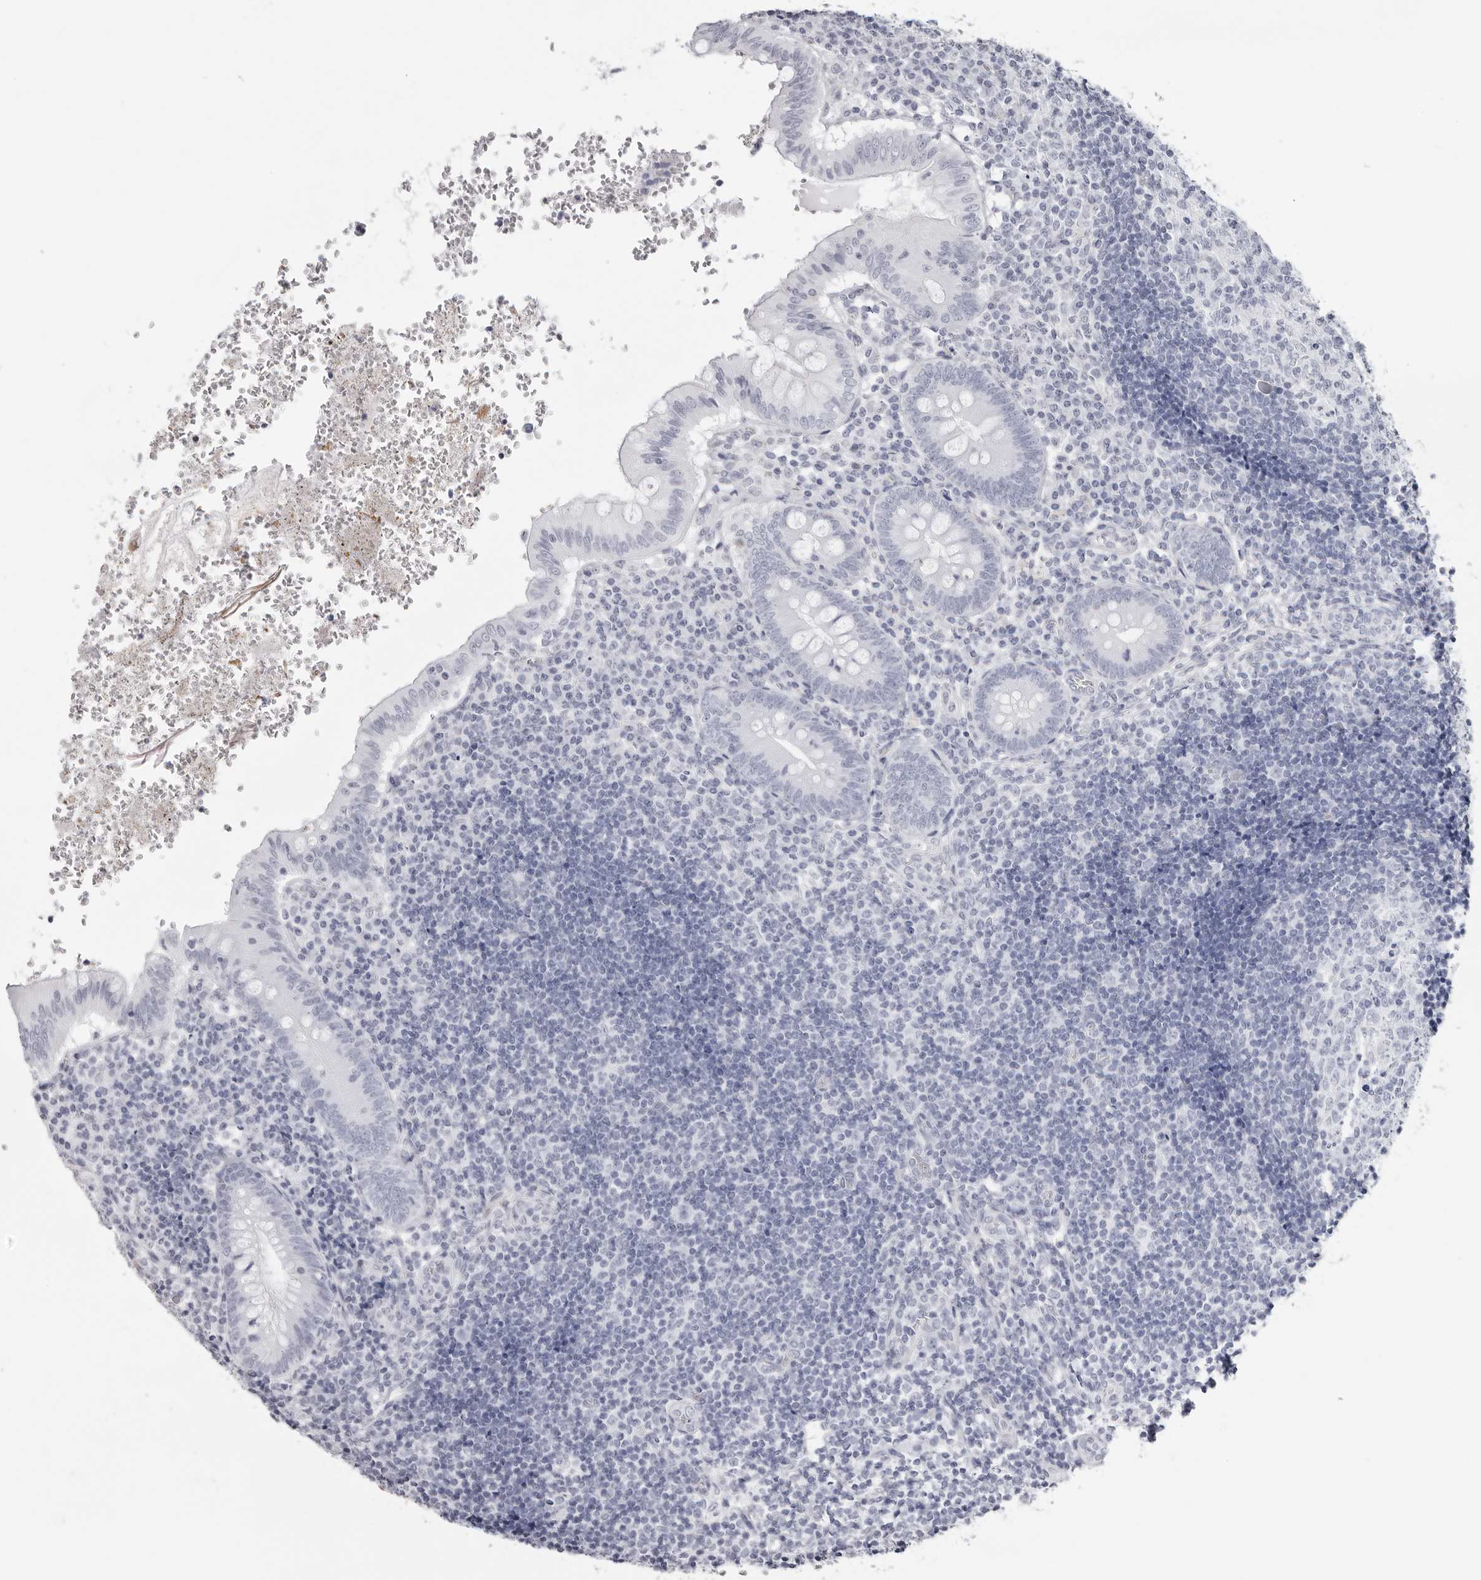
{"staining": {"intensity": "negative", "quantity": "none", "location": "none"}, "tissue": "appendix", "cell_type": "Glandular cells", "image_type": "normal", "snomed": [{"axis": "morphology", "description": "Normal tissue, NOS"}, {"axis": "topography", "description": "Appendix"}], "caption": "Glandular cells show no significant positivity in normal appendix. Brightfield microscopy of IHC stained with DAB (3,3'-diaminobenzidine) (brown) and hematoxylin (blue), captured at high magnification.", "gene": "INSL3", "patient": {"sex": "male", "age": 8}}